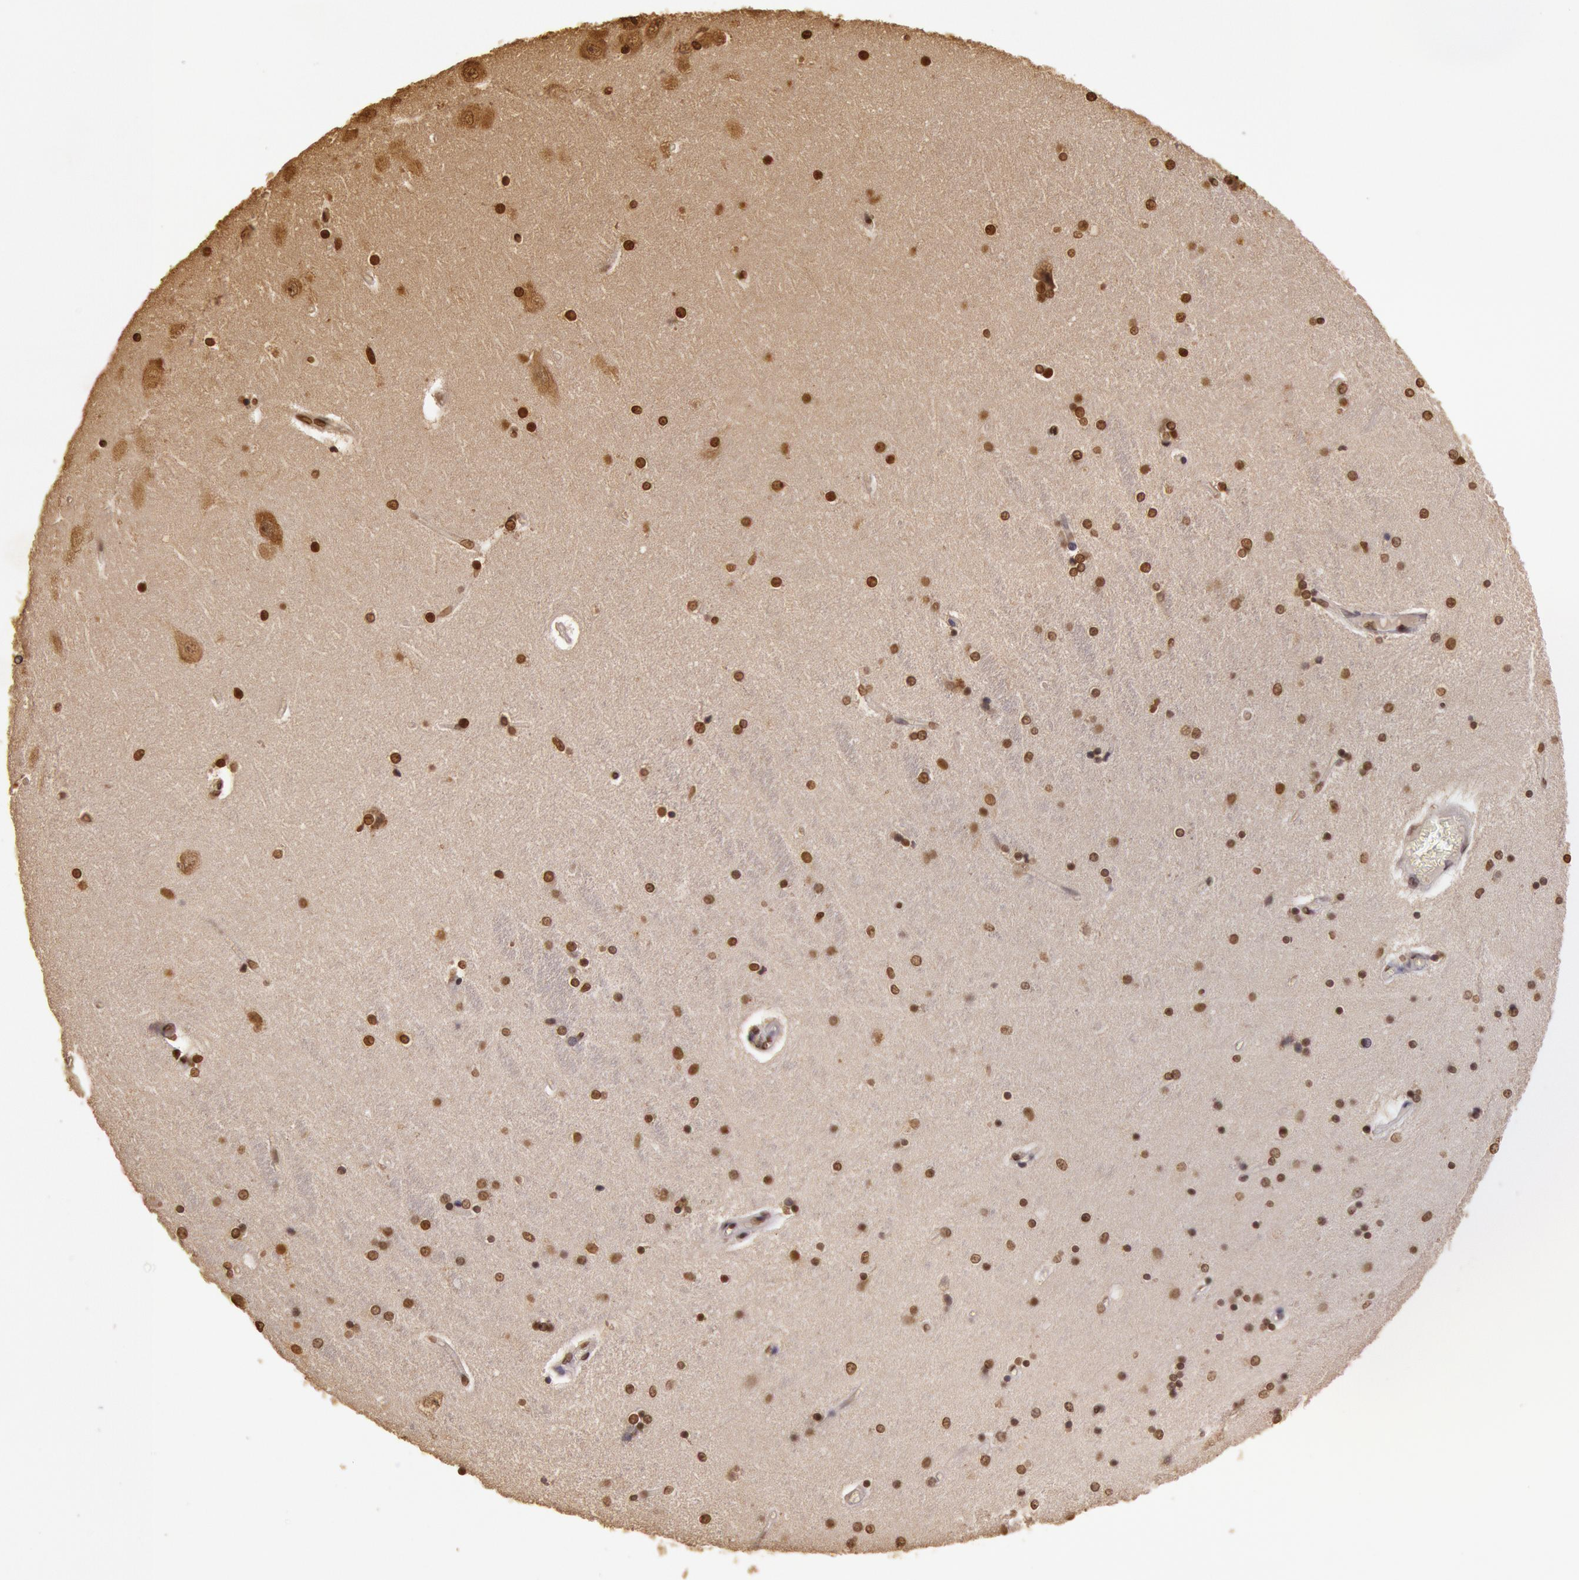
{"staining": {"intensity": "moderate", "quantity": ">75%", "location": "nuclear"}, "tissue": "hippocampus", "cell_type": "Glial cells", "image_type": "normal", "snomed": [{"axis": "morphology", "description": "Normal tissue, NOS"}, {"axis": "topography", "description": "Hippocampus"}], "caption": "High-power microscopy captured an immunohistochemistry micrograph of normal hippocampus, revealing moderate nuclear expression in approximately >75% of glial cells.", "gene": "SOD1", "patient": {"sex": "female", "age": 19}}